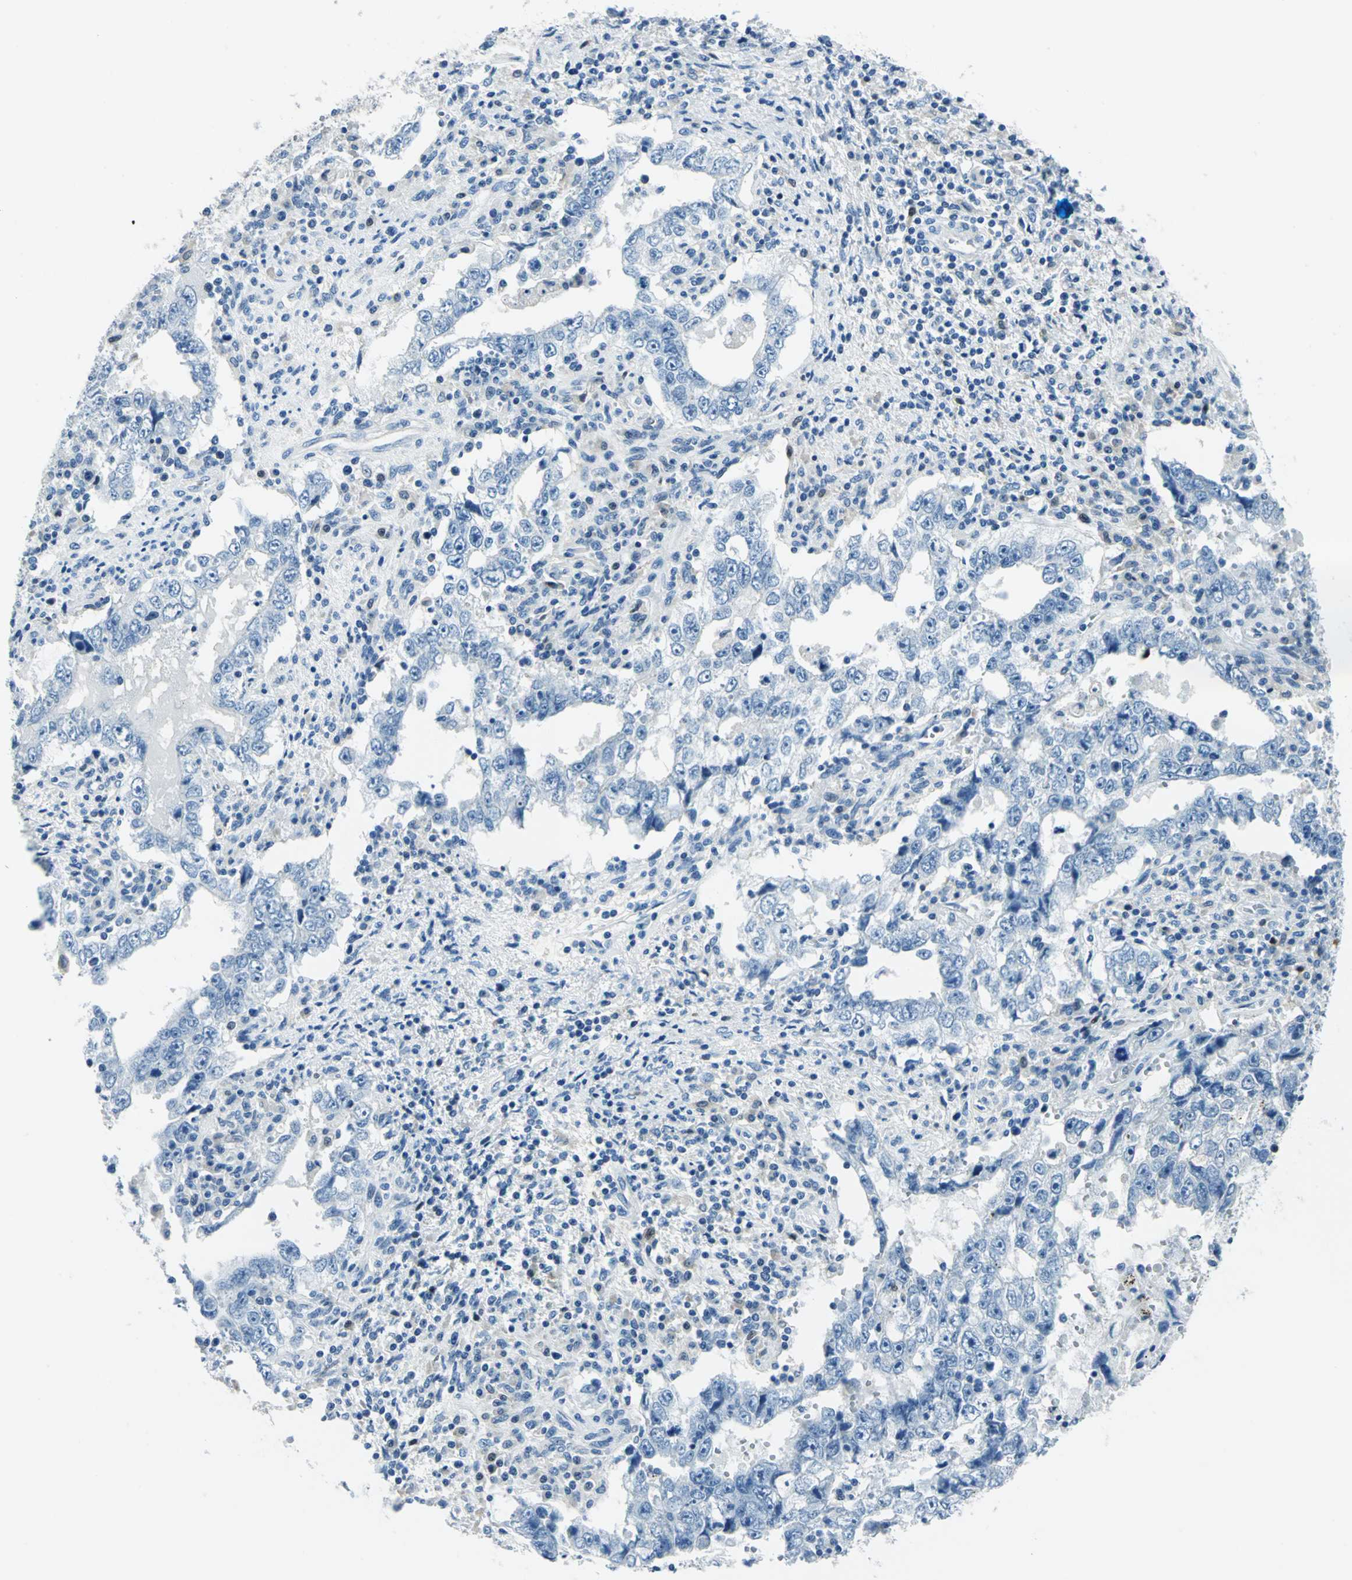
{"staining": {"intensity": "negative", "quantity": "none", "location": "none"}, "tissue": "testis cancer", "cell_type": "Tumor cells", "image_type": "cancer", "snomed": [{"axis": "morphology", "description": "Carcinoma, Embryonal, NOS"}, {"axis": "topography", "description": "Testis"}], "caption": "Micrograph shows no protein positivity in tumor cells of embryonal carcinoma (testis) tissue.", "gene": "AKR1A1", "patient": {"sex": "male", "age": 26}}